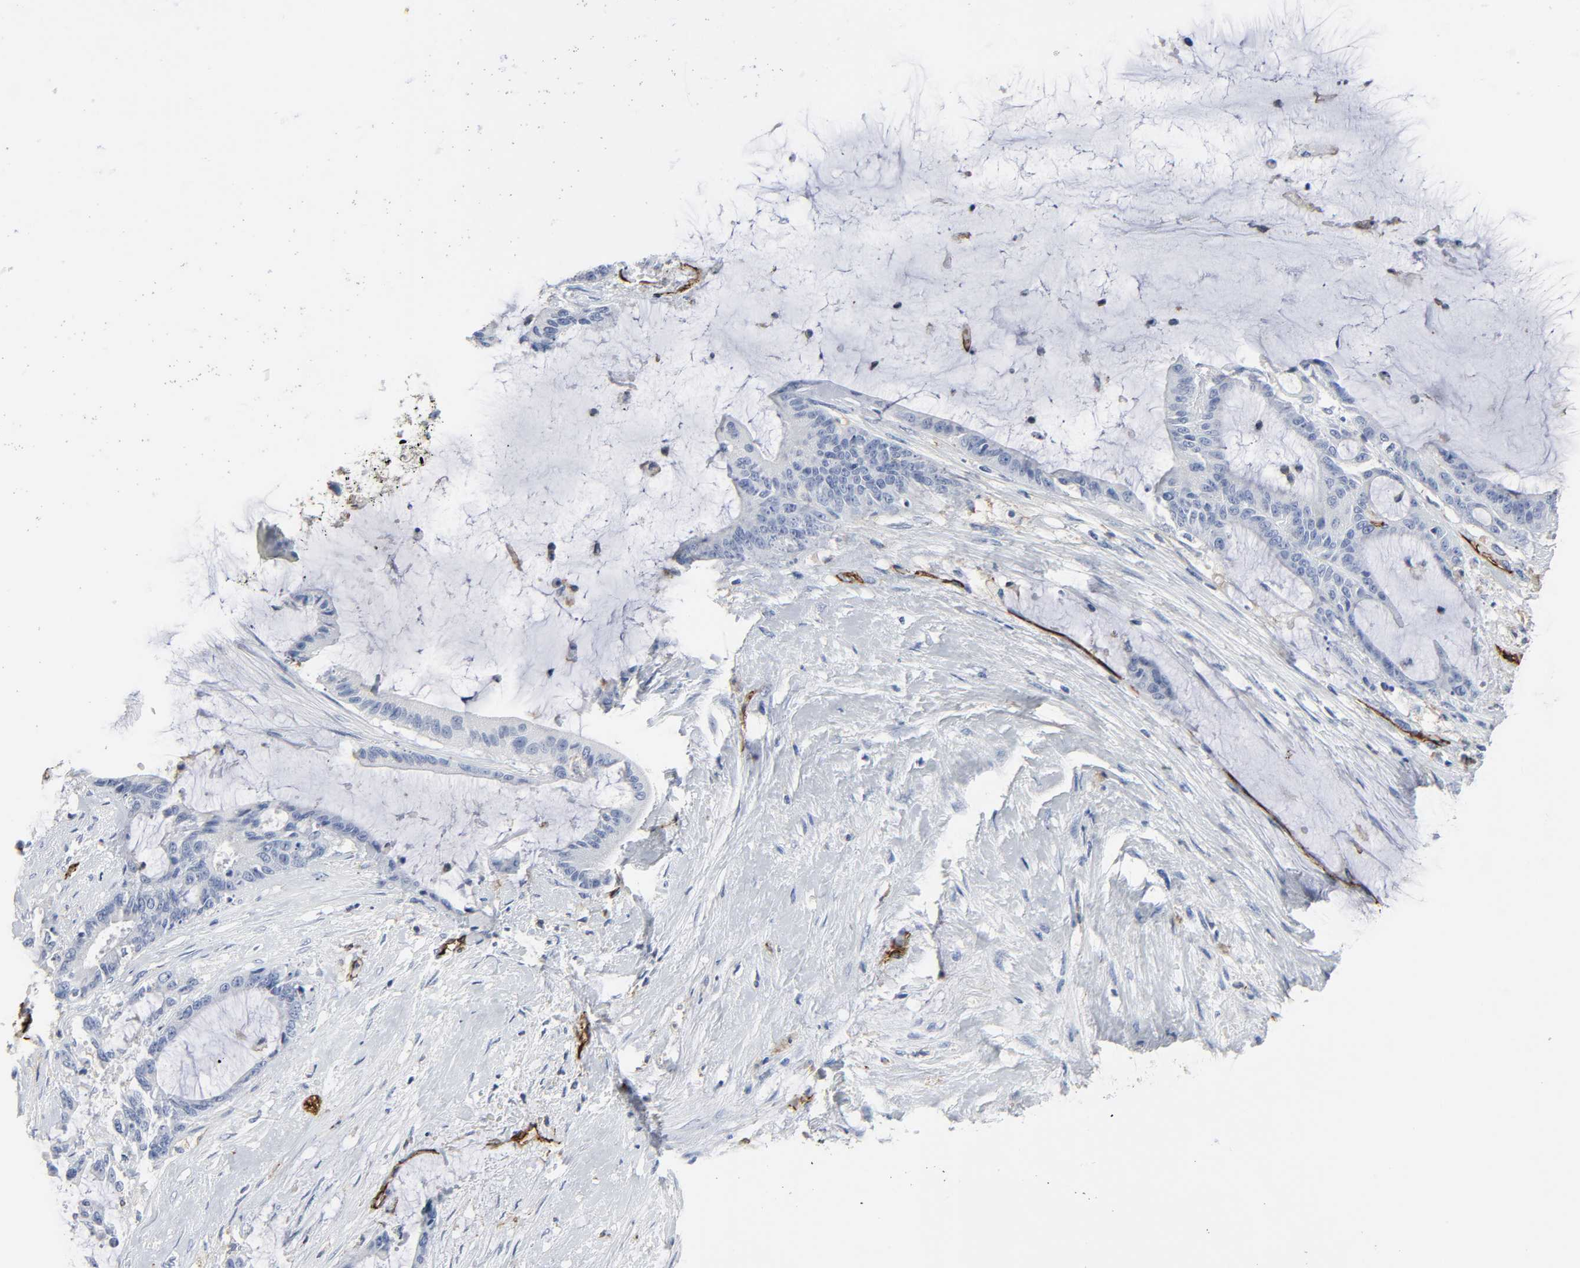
{"staining": {"intensity": "negative", "quantity": "none", "location": "none"}, "tissue": "liver cancer", "cell_type": "Tumor cells", "image_type": "cancer", "snomed": [{"axis": "morphology", "description": "Cholangiocarcinoma"}, {"axis": "topography", "description": "Liver"}], "caption": "DAB (3,3'-diaminobenzidine) immunohistochemical staining of human liver cholangiocarcinoma demonstrates no significant staining in tumor cells. (DAB immunohistochemistry, high magnification).", "gene": "PECAM1", "patient": {"sex": "female", "age": 73}}